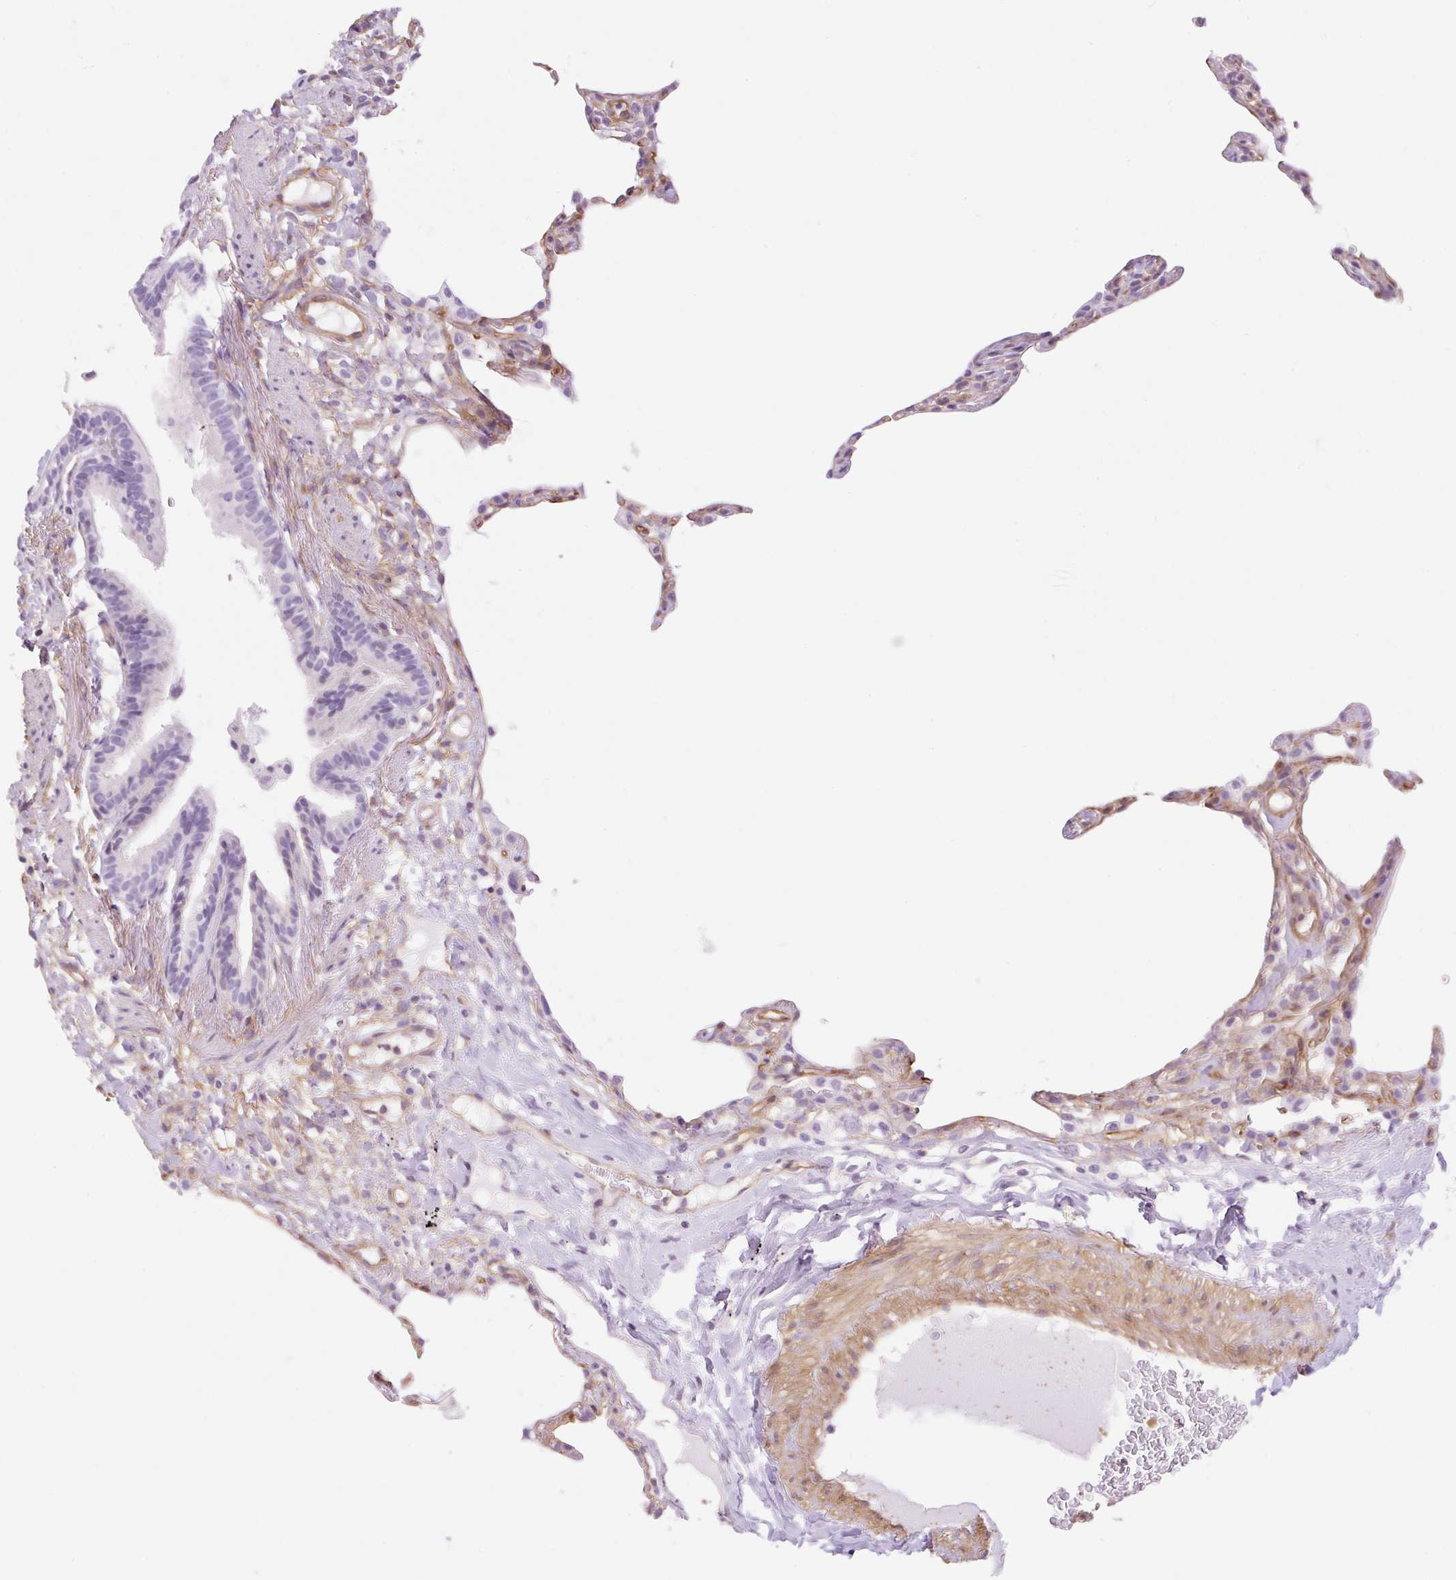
{"staining": {"intensity": "weak", "quantity": "25%-75%", "location": "cytoplasmic/membranous"}, "tissue": "lung", "cell_type": "Alveolar cells", "image_type": "normal", "snomed": [{"axis": "morphology", "description": "Normal tissue, NOS"}, {"axis": "topography", "description": "Lung"}], "caption": "Brown immunohistochemical staining in benign lung displays weak cytoplasmic/membranous expression in approximately 25%-75% of alveolar cells.", "gene": "EHD1", "patient": {"sex": "female", "age": 57}}